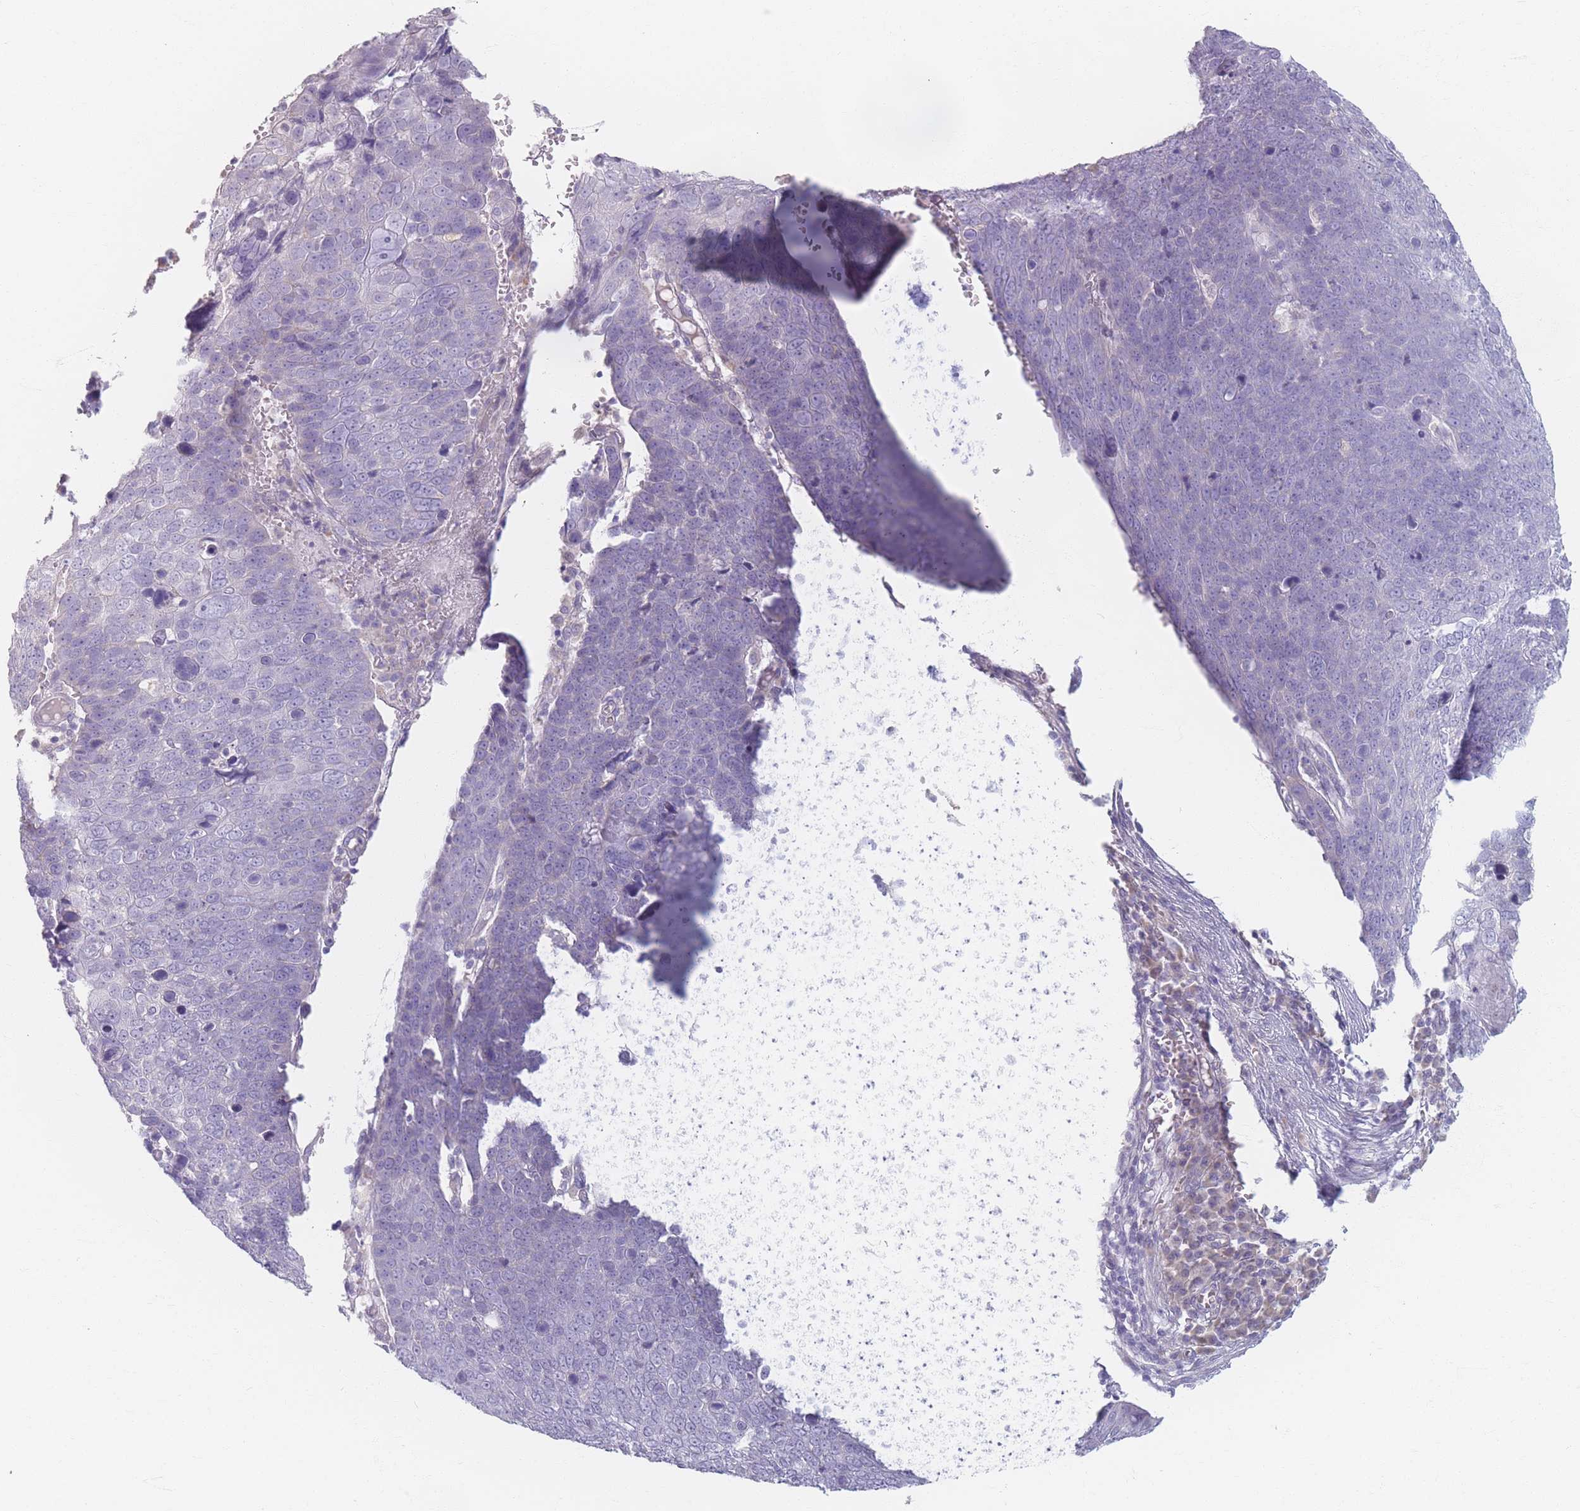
{"staining": {"intensity": "negative", "quantity": "none", "location": "none"}, "tissue": "skin cancer", "cell_type": "Tumor cells", "image_type": "cancer", "snomed": [{"axis": "morphology", "description": "Squamous cell carcinoma, NOS"}, {"axis": "topography", "description": "Skin"}], "caption": "This is an immunohistochemistry histopathology image of skin cancer. There is no expression in tumor cells.", "gene": "PIGM", "patient": {"sex": "male", "age": 71}}